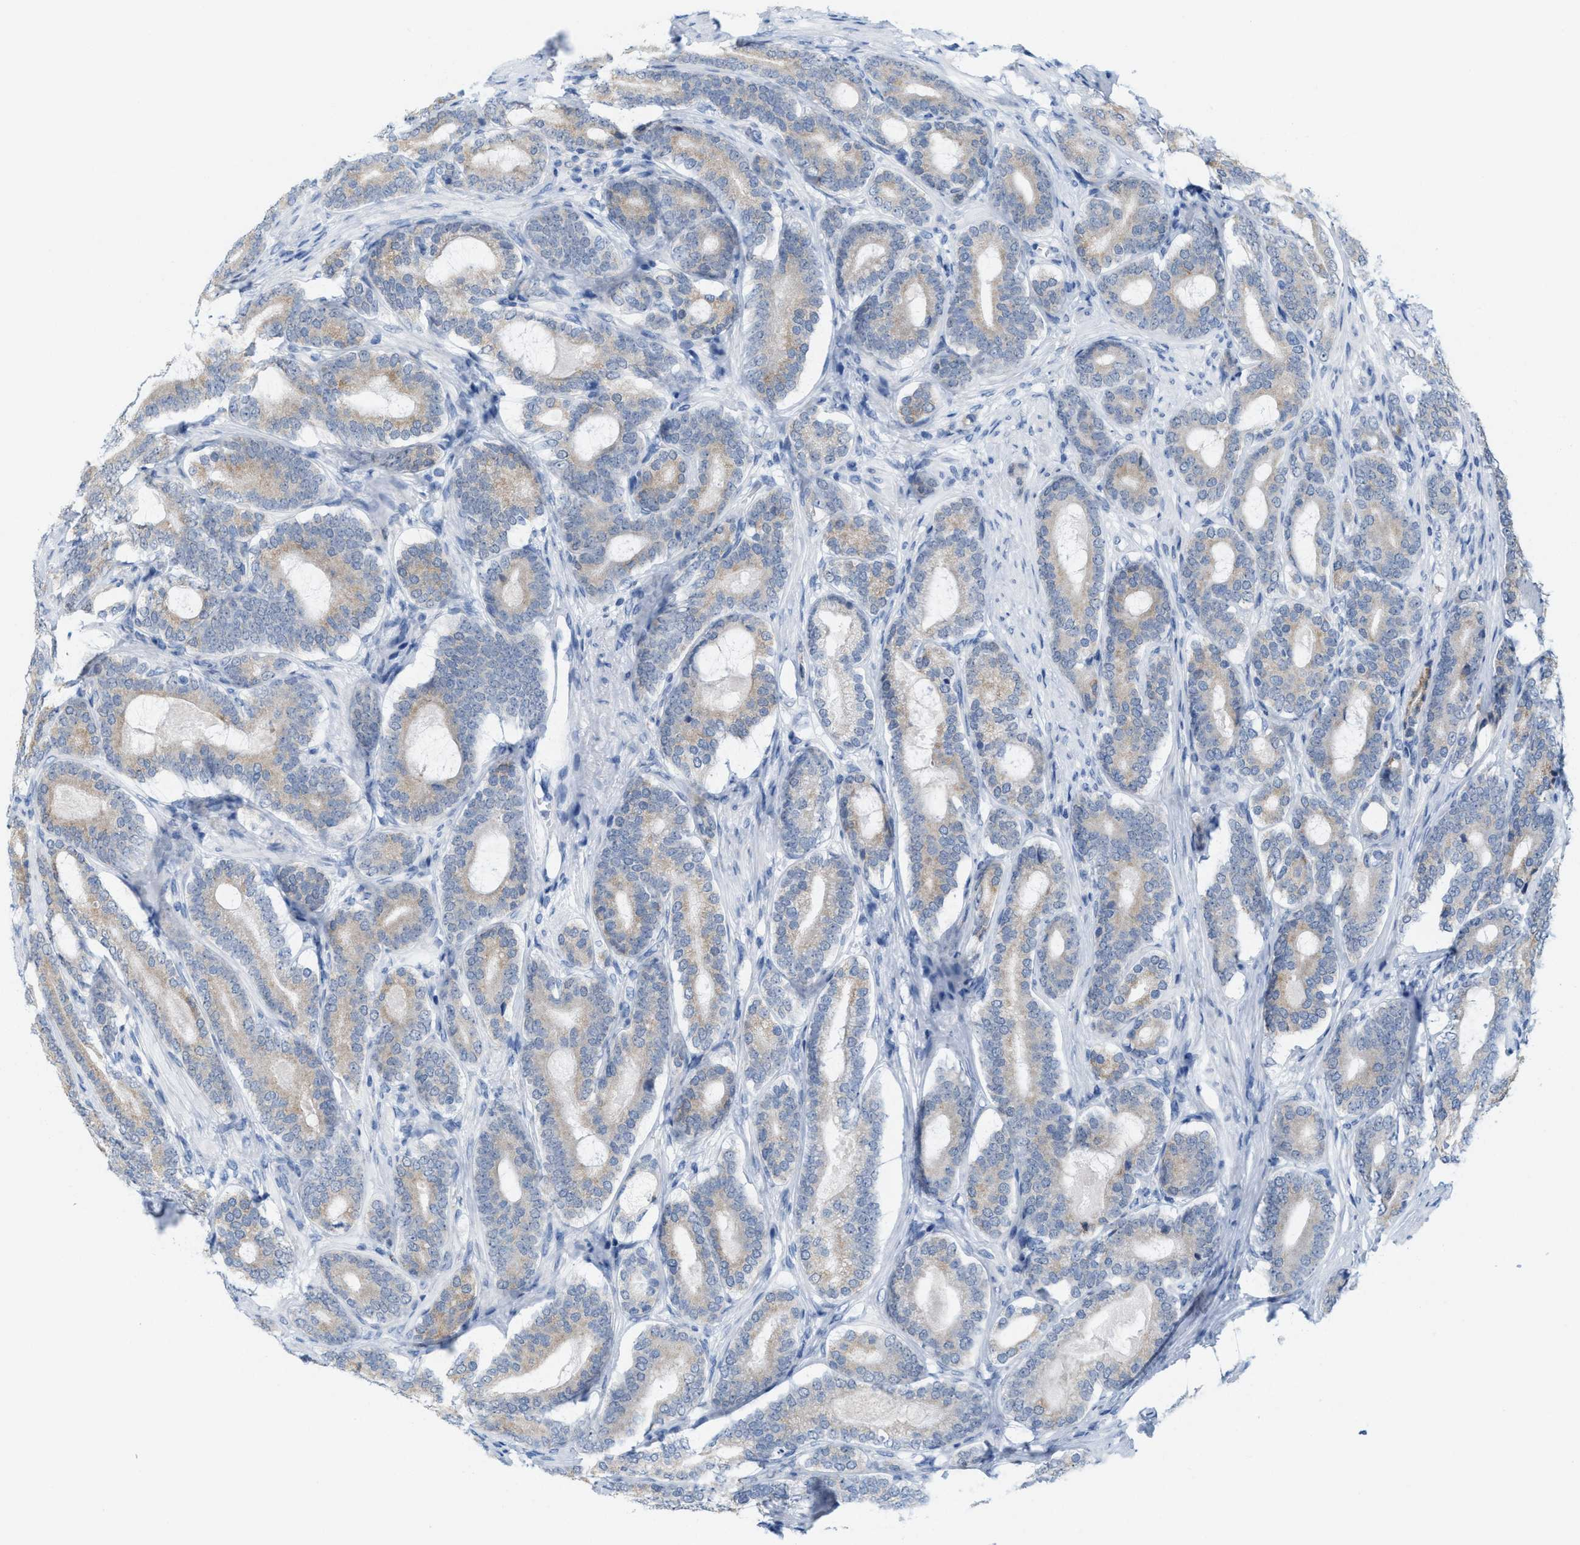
{"staining": {"intensity": "weak", "quantity": ">75%", "location": "cytoplasmic/membranous"}, "tissue": "prostate cancer", "cell_type": "Tumor cells", "image_type": "cancer", "snomed": [{"axis": "morphology", "description": "Adenocarcinoma, High grade"}, {"axis": "topography", "description": "Prostate"}], "caption": "About >75% of tumor cells in prostate cancer reveal weak cytoplasmic/membranous protein expression as visualized by brown immunohistochemical staining.", "gene": "KIFC3", "patient": {"sex": "male", "age": 60}}